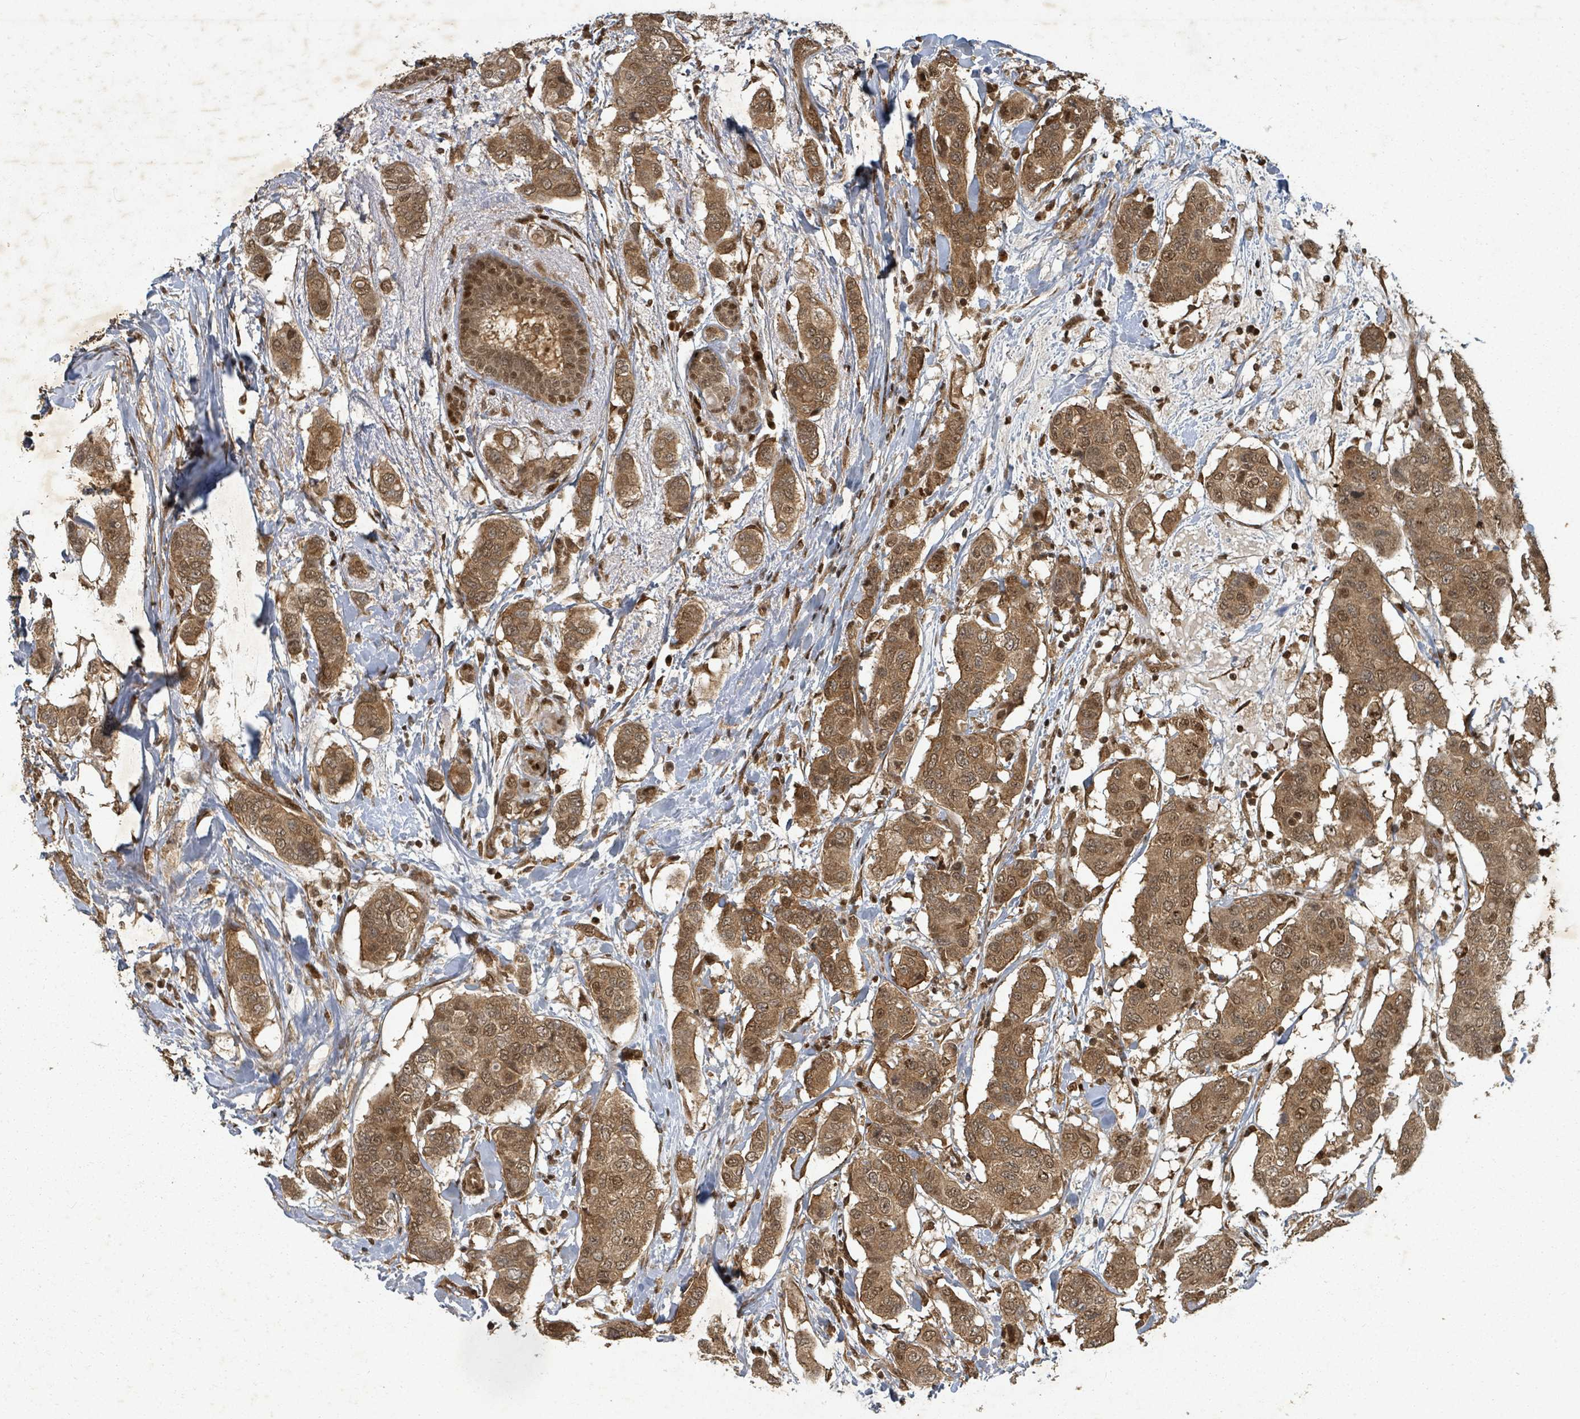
{"staining": {"intensity": "moderate", "quantity": ">75%", "location": "cytoplasmic/membranous,nuclear"}, "tissue": "breast cancer", "cell_type": "Tumor cells", "image_type": "cancer", "snomed": [{"axis": "morphology", "description": "Lobular carcinoma"}, {"axis": "topography", "description": "Breast"}], "caption": "A medium amount of moderate cytoplasmic/membranous and nuclear staining is present in approximately >75% of tumor cells in lobular carcinoma (breast) tissue.", "gene": "KDM4E", "patient": {"sex": "female", "age": 51}}